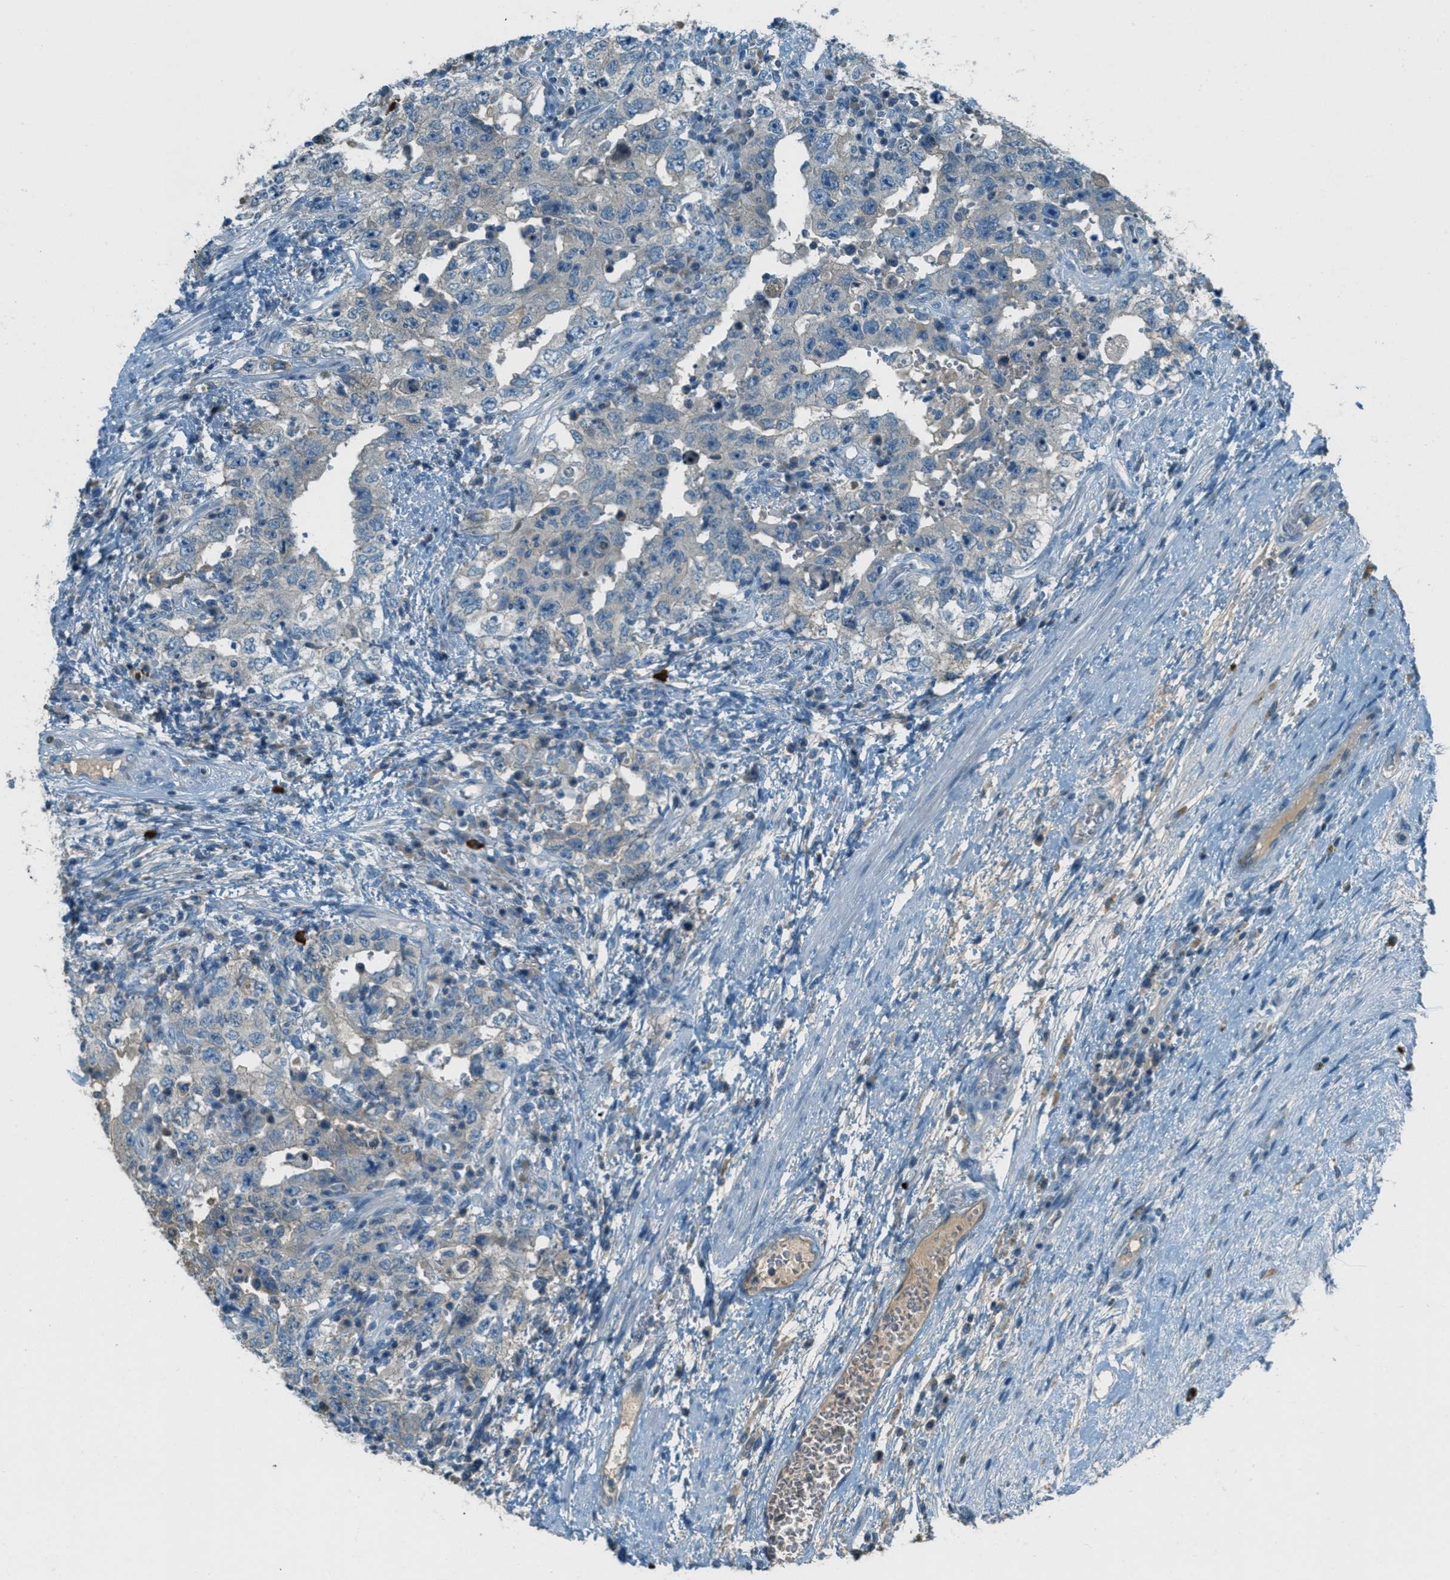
{"staining": {"intensity": "weak", "quantity": "<25%", "location": "cytoplasmic/membranous"}, "tissue": "testis cancer", "cell_type": "Tumor cells", "image_type": "cancer", "snomed": [{"axis": "morphology", "description": "Carcinoma, Embryonal, NOS"}, {"axis": "topography", "description": "Testis"}], "caption": "This image is of testis embryonal carcinoma stained with immunohistochemistry to label a protein in brown with the nuclei are counter-stained blue. There is no positivity in tumor cells.", "gene": "MSLN", "patient": {"sex": "male", "age": 26}}